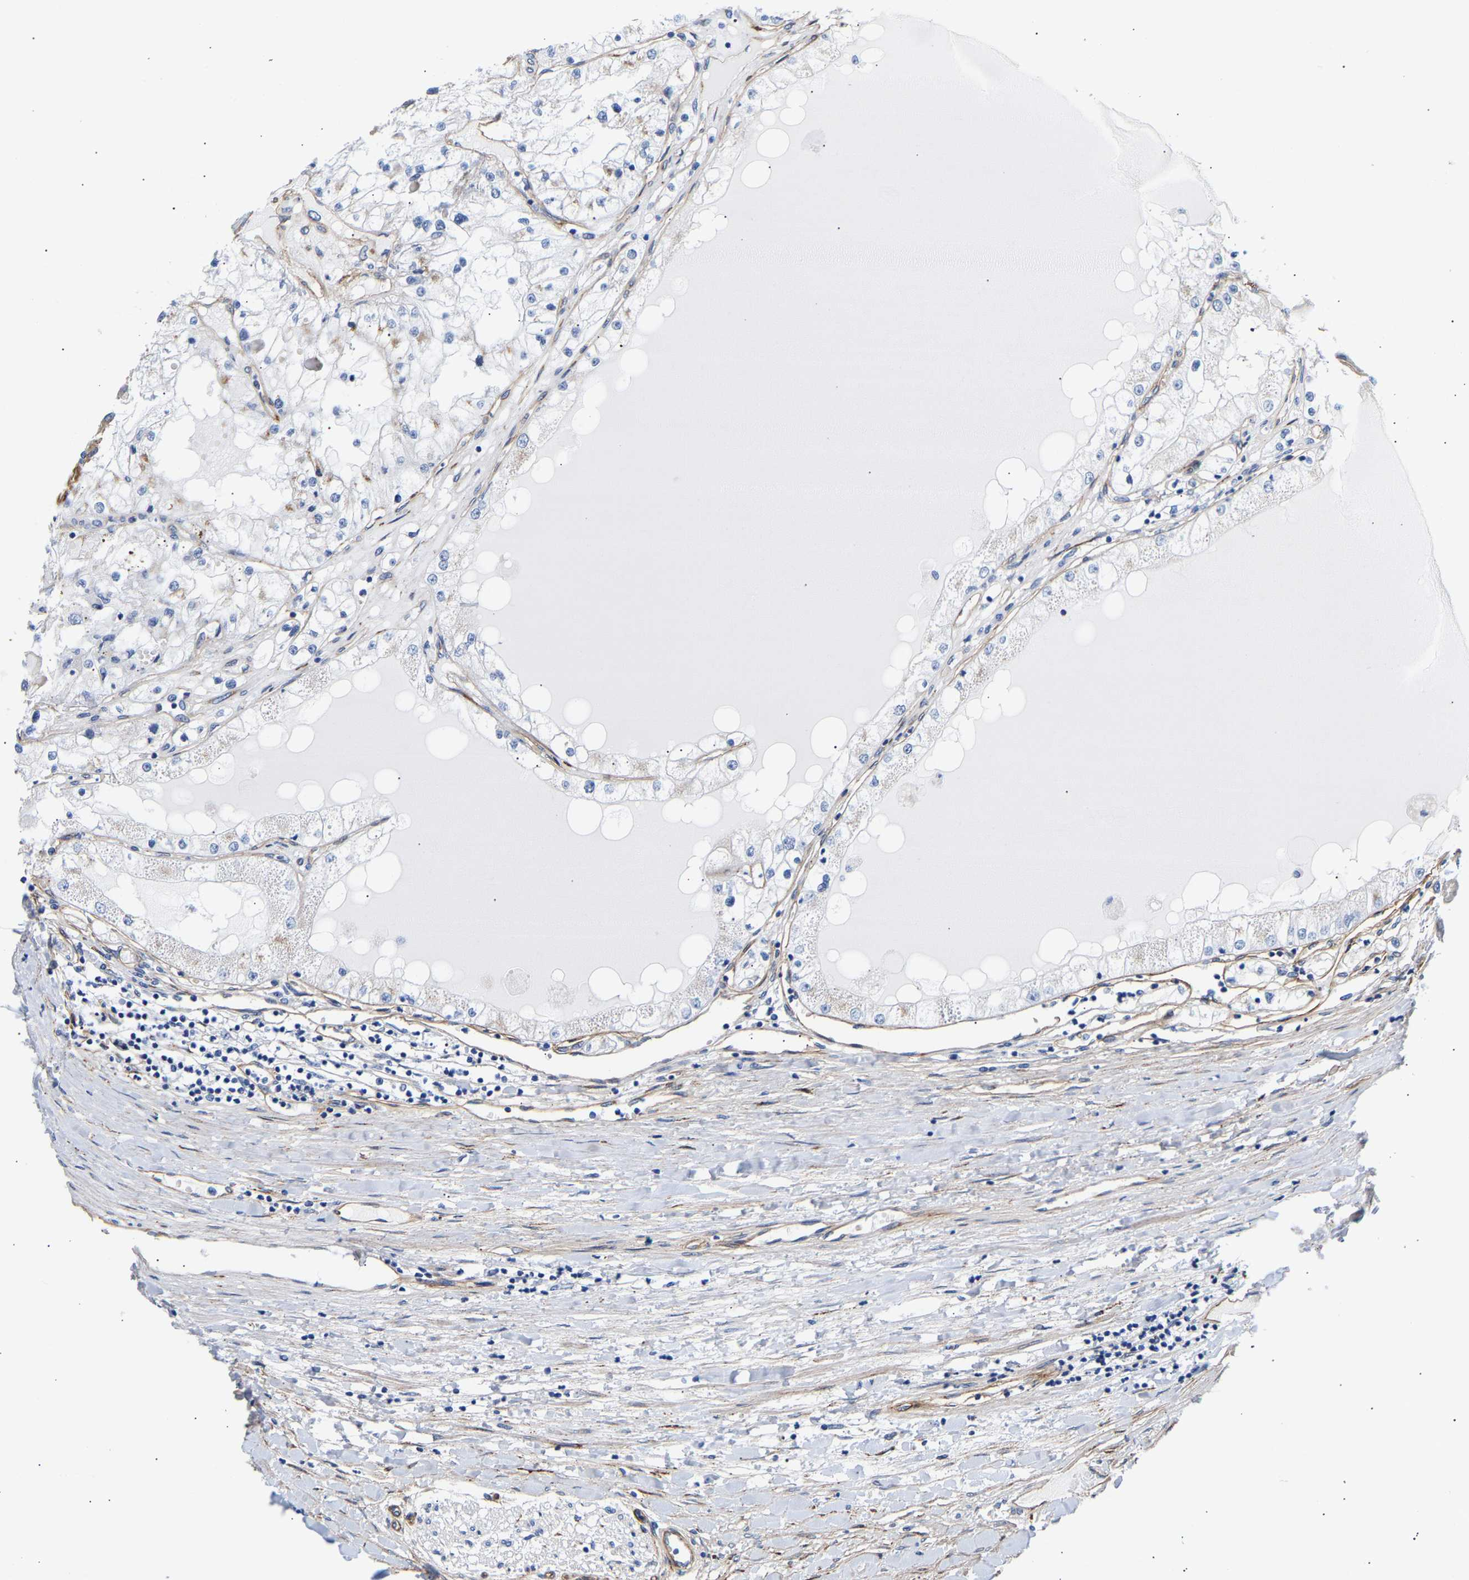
{"staining": {"intensity": "negative", "quantity": "none", "location": "none"}, "tissue": "renal cancer", "cell_type": "Tumor cells", "image_type": "cancer", "snomed": [{"axis": "morphology", "description": "Adenocarcinoma, NOS"}, {"axis": "topography", "description": "Kidney"}], "caption": "A high-resolution micrograph shows immunohistochemistry (IHC) staining of renal cancer, which demonstrates no significant staining in tumor cells. Brightfield microscopy of immunohistochemistry (IHC) stained with DAB (3,3'-diaminobenzidine) (brown) and hematoxylin (blue), captured at high magnification.", "gene": "IGFBP7", "patient": {"sex": "male", "age": 68}}